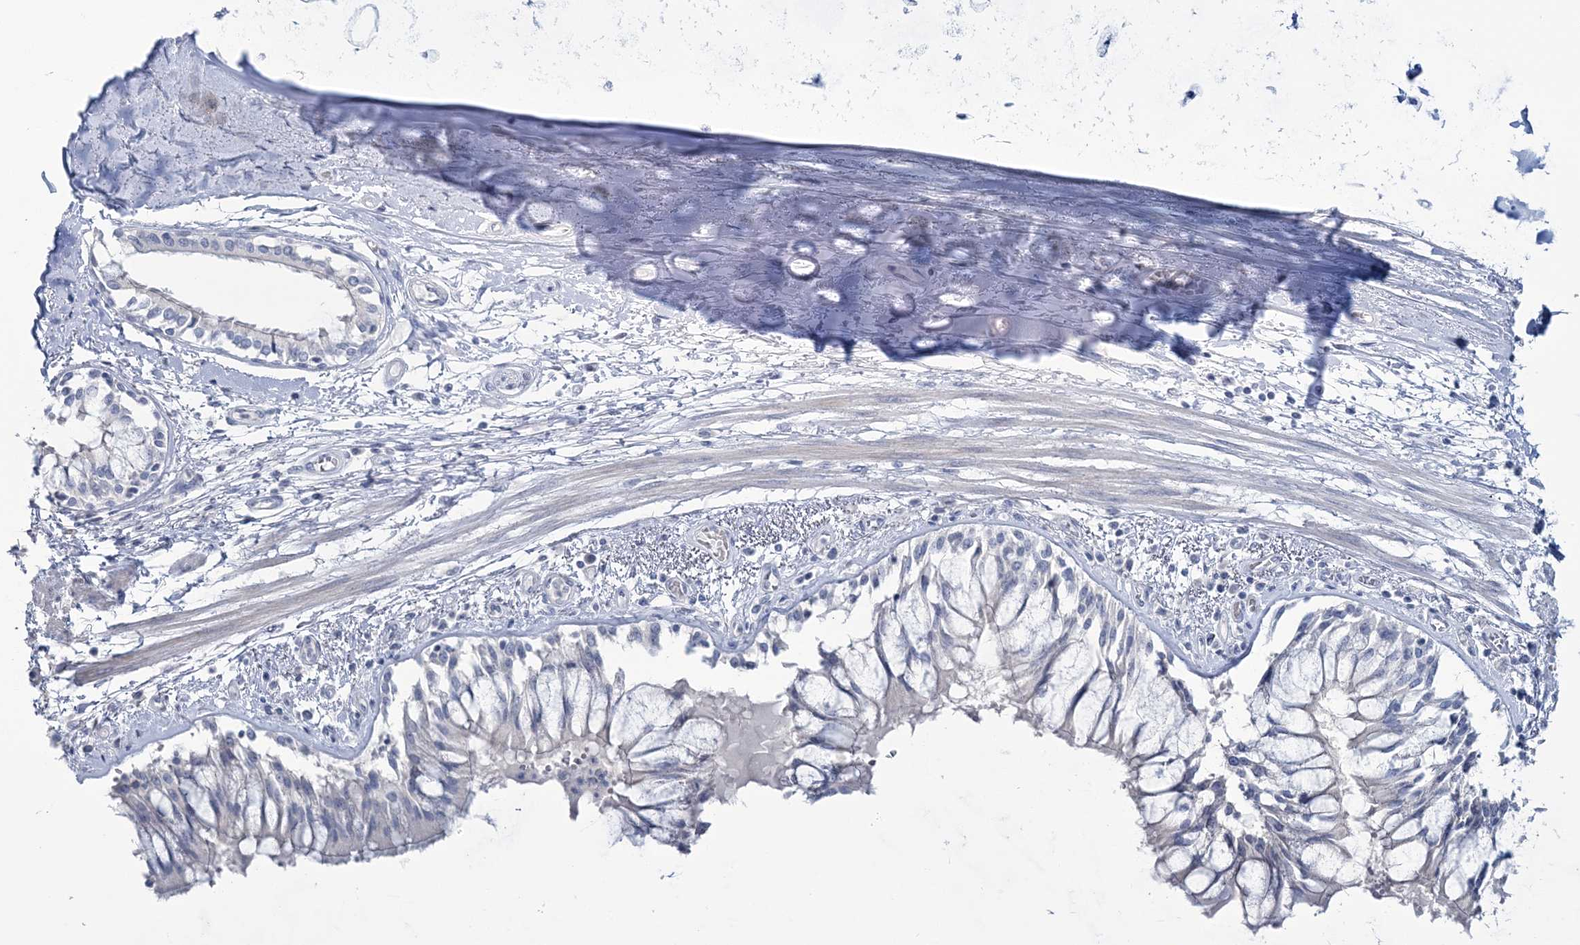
{"staining": {"intensity": "negative", "quantity": "none", "location": "none"}, "tissue": "adipose tissue", "cell_type": "Adipocytes", "image_type": "normal", "snomed": [{"axis": "morphology", "description": "Normal tissue, NOS"}, {"axis": "topography", "description": "Cartilage tissue"}, {"axis": "topography", "description": "Bronchus"}, {"axis": "topography", "description": "Lung"}, {"axis": "topography", "description": "Peripheral nerve tissue"}], "caption": "DAB (3,3'-diaminobenzidine) immunohistochemical staining of unremarkable adipose tissue shows no significant positivity in adipocytes.", "gene": "CYP3A4", "patient": {"sex": "female", "age": 49}}